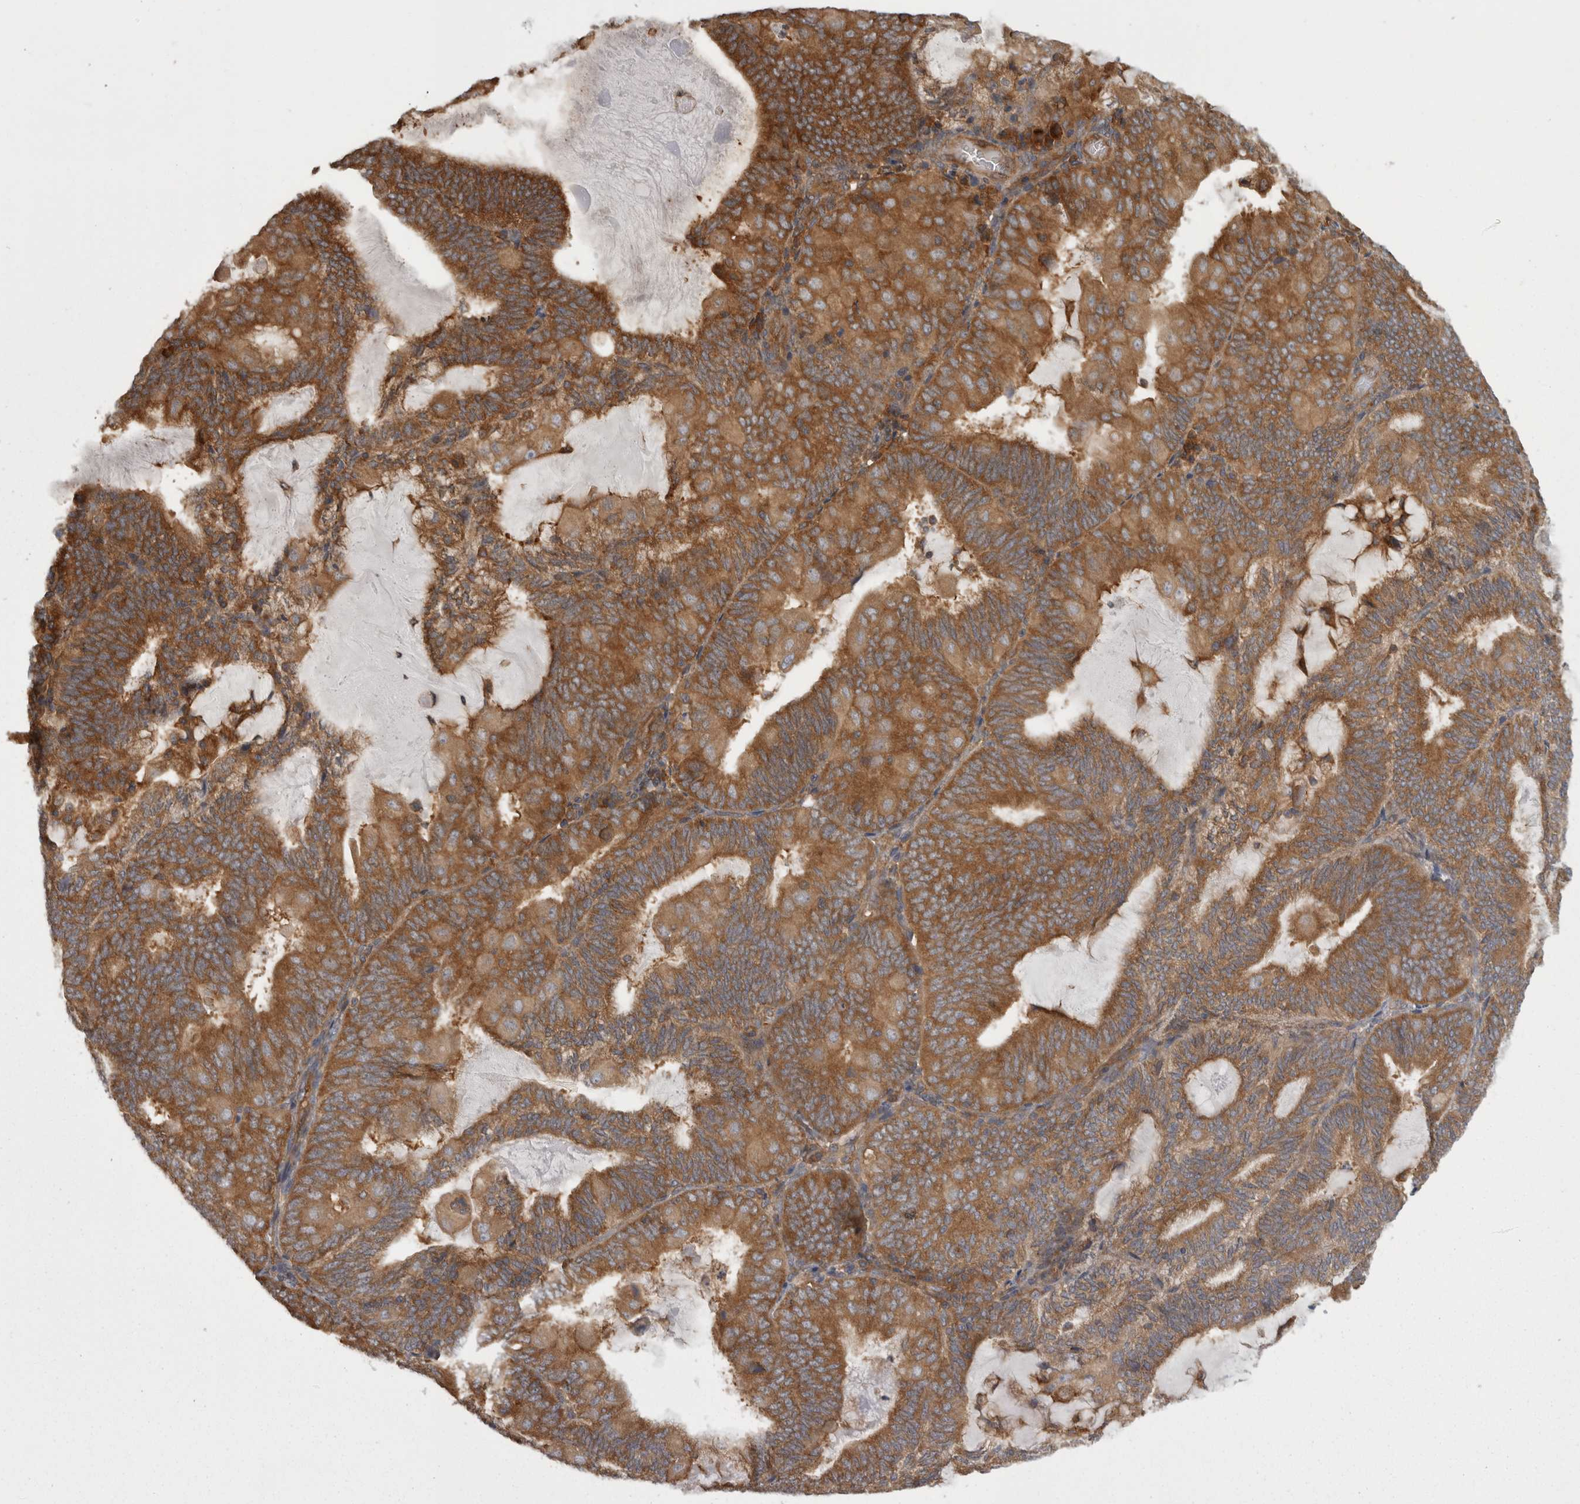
{"staining": {"intensity": "strong", "quantity": ">75%", "location": "cytoplasmic/membranous"}, "tissue": "endometrial cancer", "cell_type": "Tumor cells", "image_type": "cancer", "snomed": [{"axis": "morphology", "description": "Adenocarcinoma, NOS"}, {"axis": "topography", "description": "Endometrium"}], "caption": "The micrograph demonstrates staining of endometrial adenocarcinoma, revealing strong cytoplasmic/membranous protein expression (brown color) within tumor cells. The protein is stained brown, and the nuclei are stained in blue (DAB IHC with brightfield microscopy, high magnification).", "gene": "SMCR8", "patient": {"sex": "female", "age": 81}}